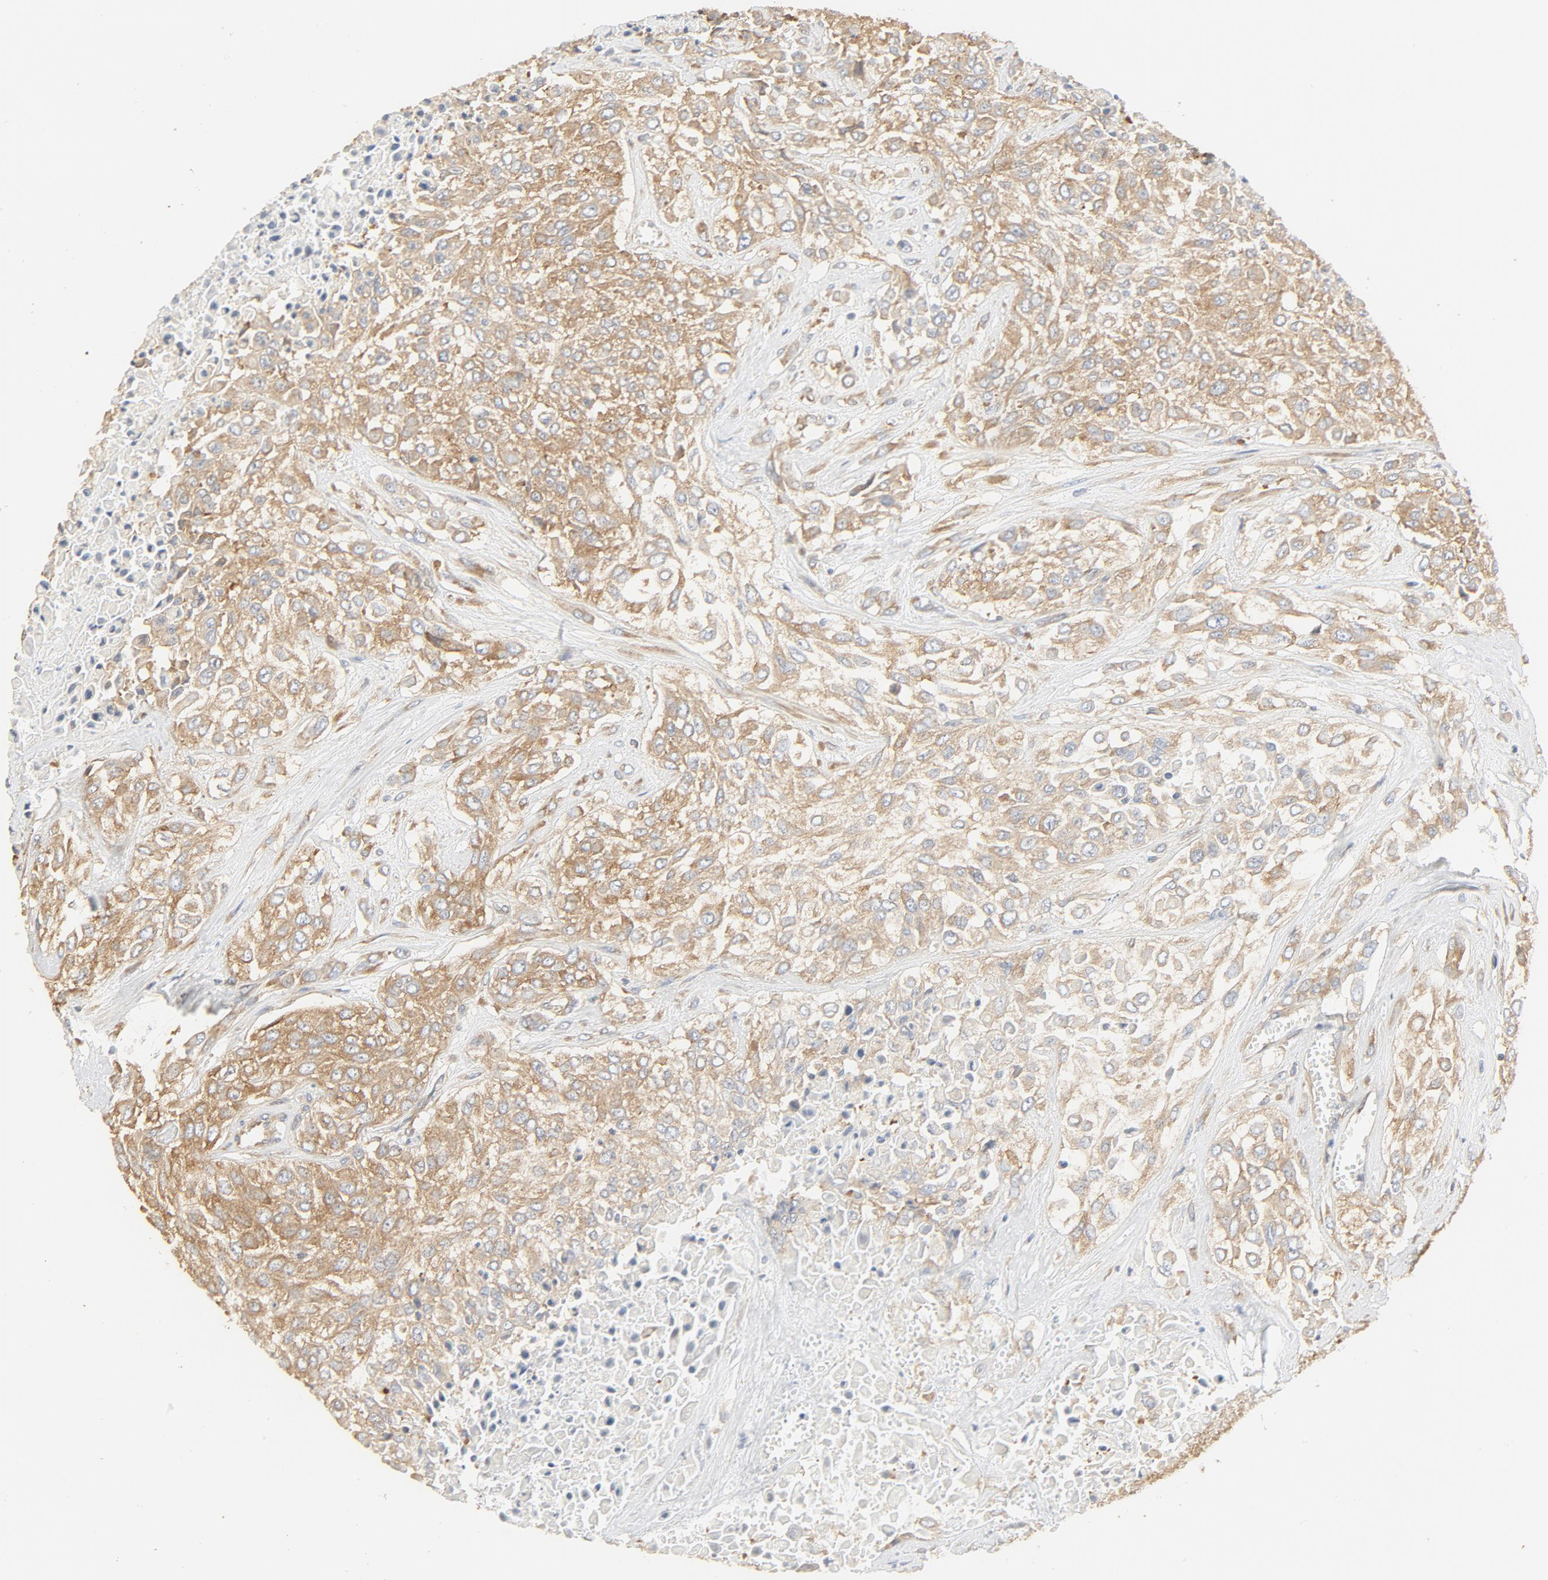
{"staining": {"intensity": "moderate", "quantity": ">75%", "location": "cytoplasmic/membranous"}, "tissue": "urothelial cancer", "cell_type": "Tumor cells", "image_type": "cancer", "snomed": [{"axis": "morphology", "description": "Urothelial carcinoma, High grade"}, {"axis": "topography", "description": "Urinary bladder"}], "caption": "A medium amount of moderate cytoplasmic/membranous staining is present in approximately >75% of tumor cells in urothelial cancer tissue.", "gene": "RPS6", "patient": {"sex": "male", "age": 57}}